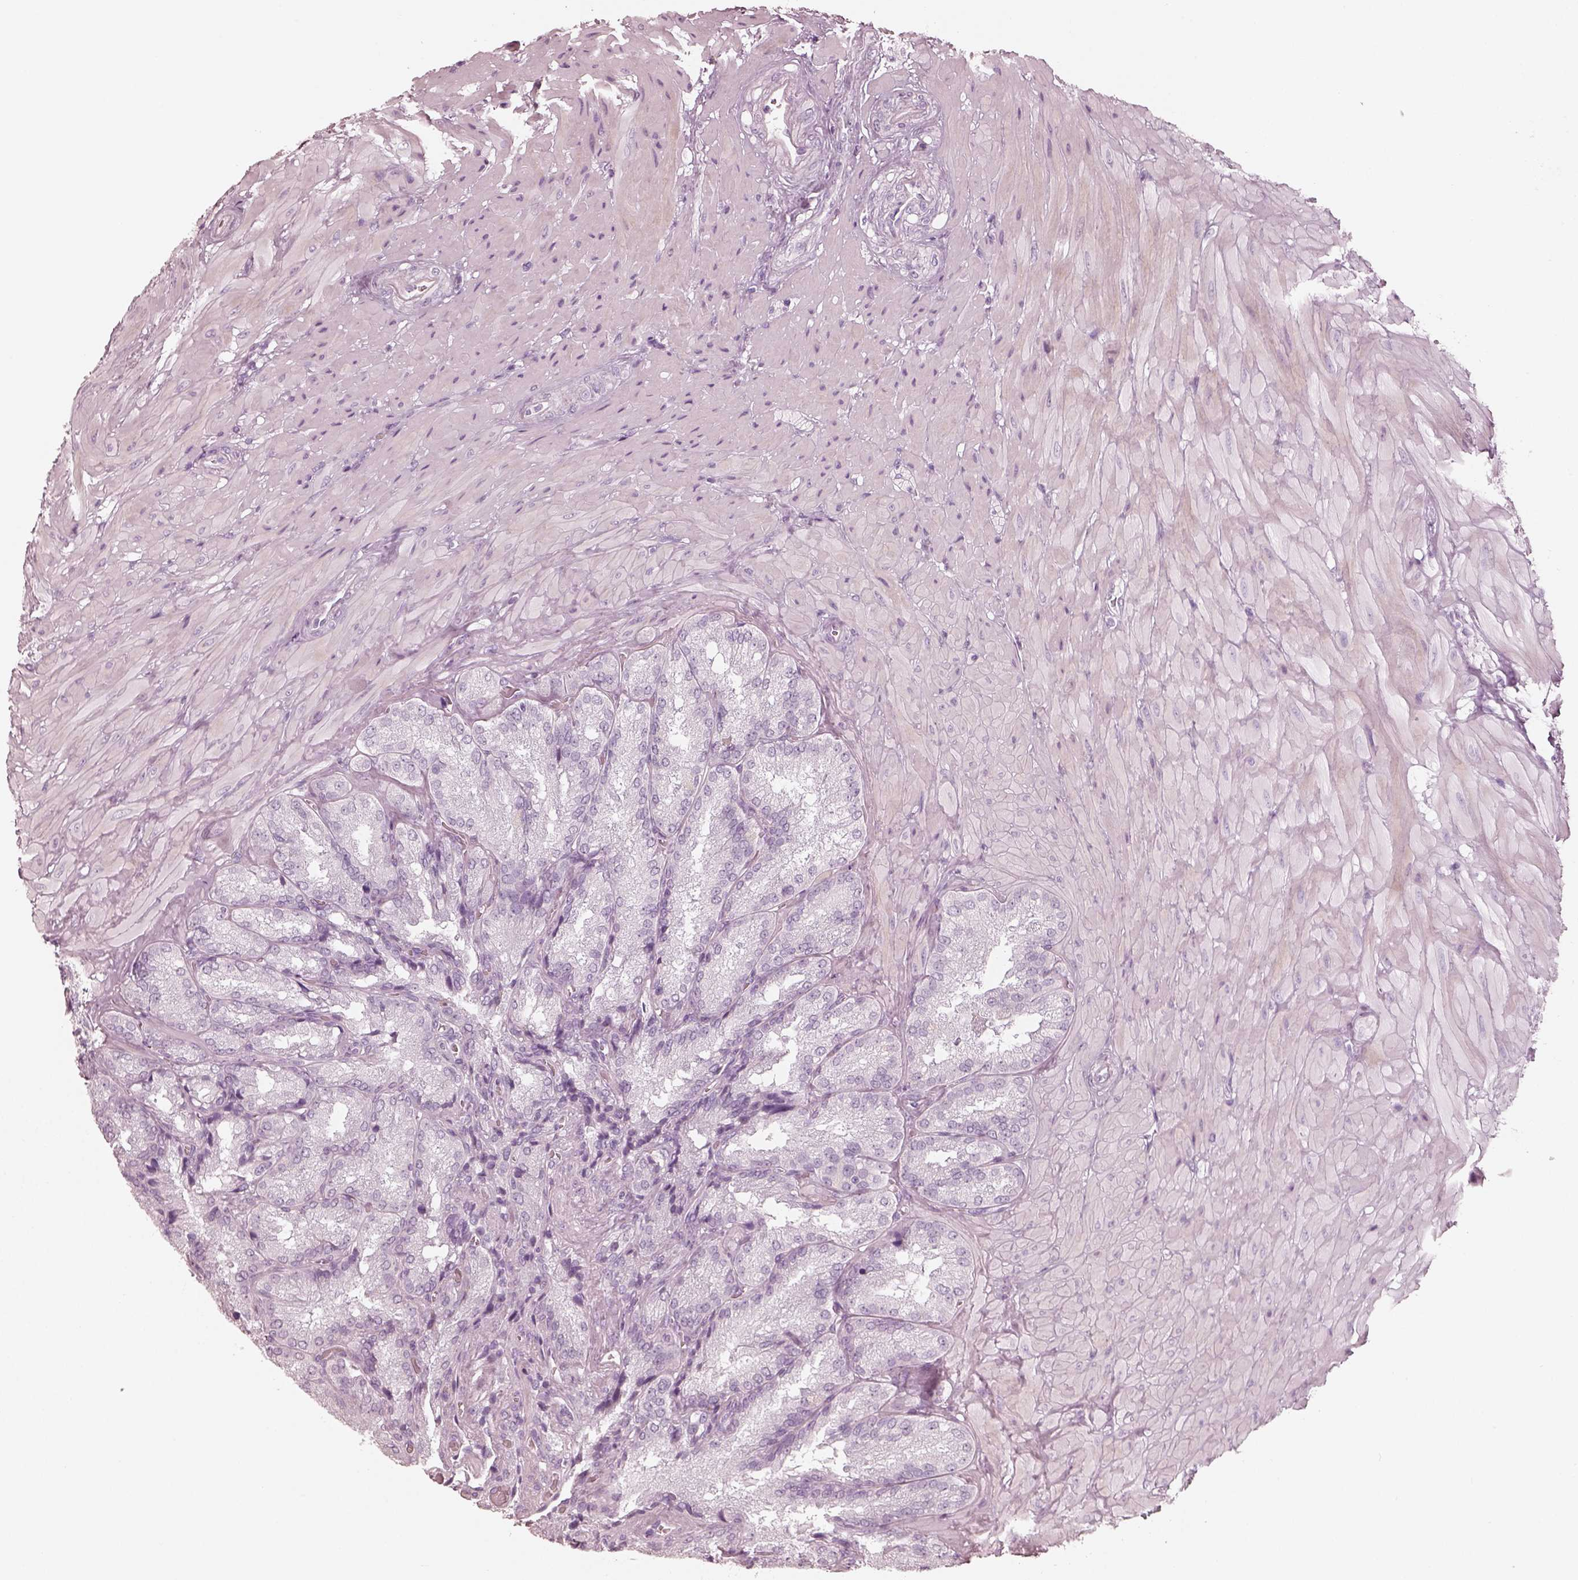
{"staining": {"intensity": "negative", "quantity": "none", "location": "none"}, "tissue": "seminal vesicle", "cell_type": "Glandular cells", "image_type": "normal", "snomed": [{"axis": "morphology", "description": "Normal tissue, NOS"}, {"axis": "topography", "description": "Seminal veicle"}], "caption": "Immunohistochemistry micrograph of unremarkable seminal vesicle: seminal vesicle stained with DAB exhibits no significant protein positivity in glandular cells.", "gene": "R3HDML", "patient": {"sex": "male", "age": 37}}